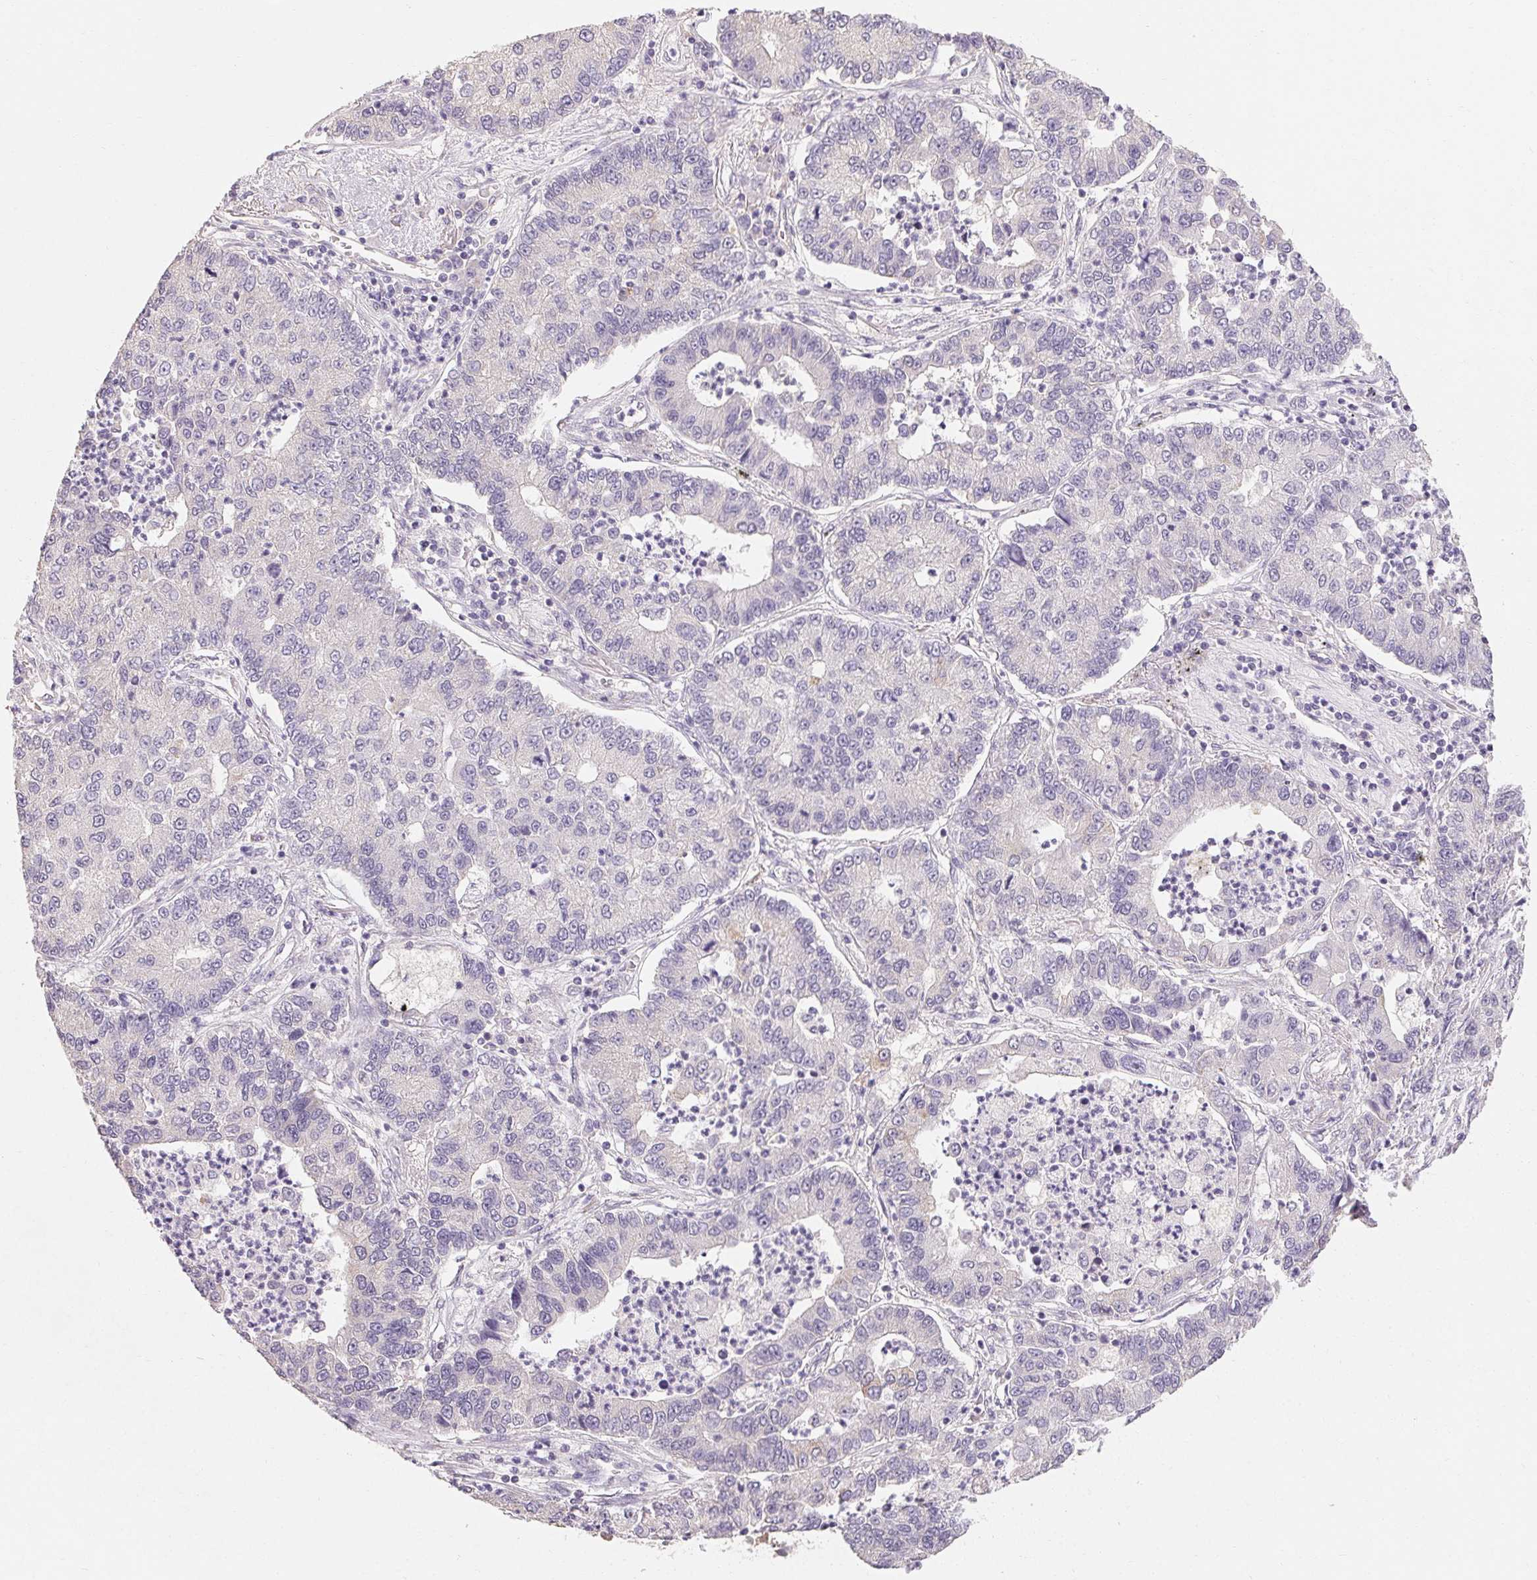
{"staining": {"intensity": "negative", "quantity": "none", "location": "none"}, "tissue": "lung cancer", "cell_type": "Tumor cells", "image_type": "cancer", "snomed": [{"axis": "morphology", "description": "Adenocarcinoma, NOS"}, {"axis": "topography", "description": "Lung"}], "caption": "Immunohistochemical staining of human lung cancer (adenocarcinoma) demonstrates no significant positivity in tumor cells. The staining was performed using DAB (3,3'-diaminobenzidine) to visualize the protein expression in brown, while the nuclei were stained in blue with hematoxylin (Magnification: 20x).", "gene": "MAP7D2", "patient": {"sex": "female", "age": 57}}